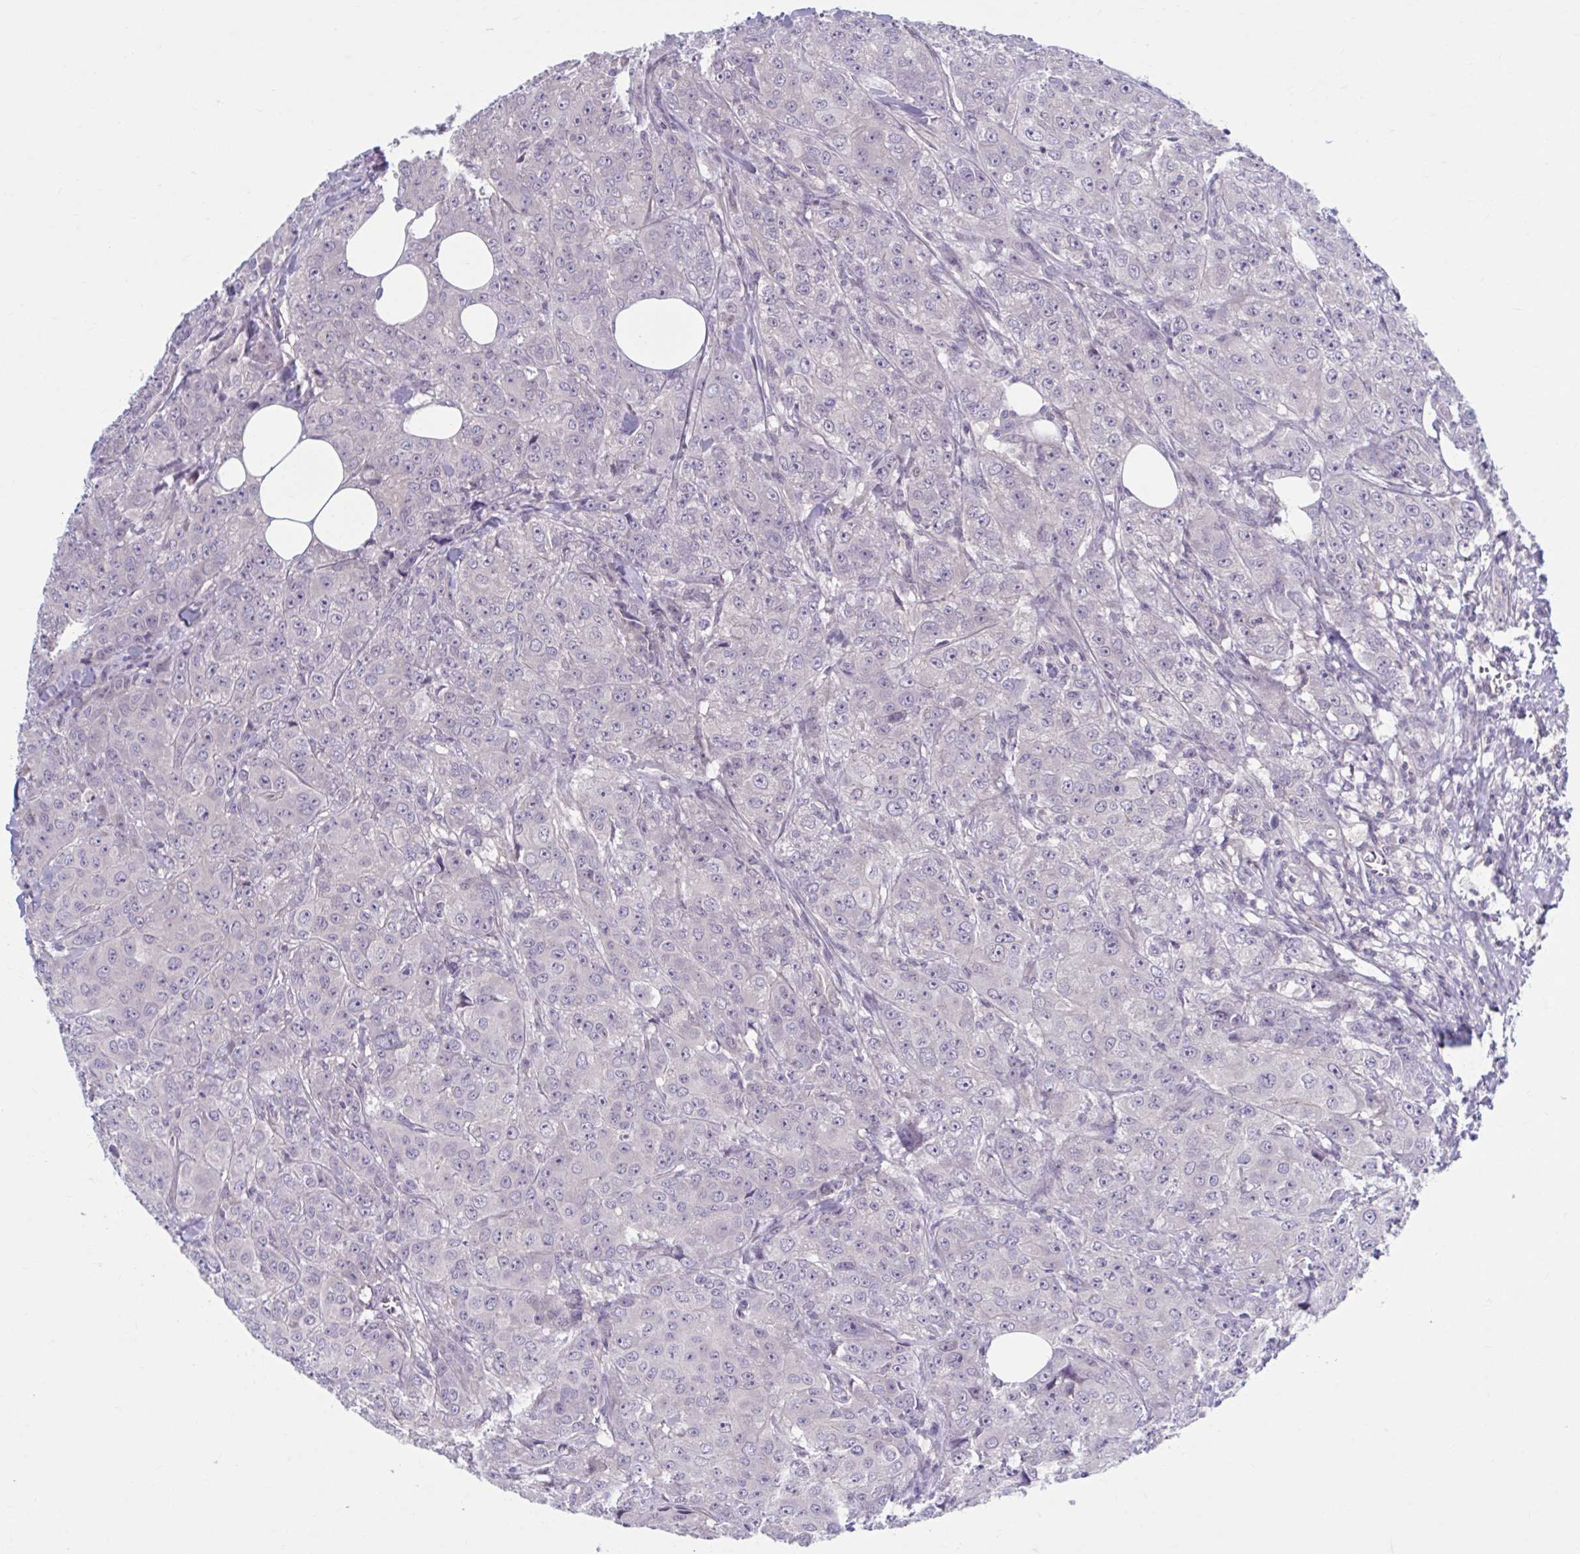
{"staining": {"intensity": "negative", "quantity": "none", "location": "none"}, "tissue": "breast cancer", "cell_type": "Tumor cells", "image_type": "cancer", "snomed": [{"axis": "morphology", "description": "Normal tissue, NOS"}, {"axis": "morphology", "description": "Duct carcinoma"}, {"axis": "topography", "description": "Breast"}], "caption": "Breast infiltrating ductal carcinoma stained for a protein using immunohistochemistry exhibits no staining tumor cells.", "gene": "CHST3", "patient": {"sex": "female", "age": 43}}